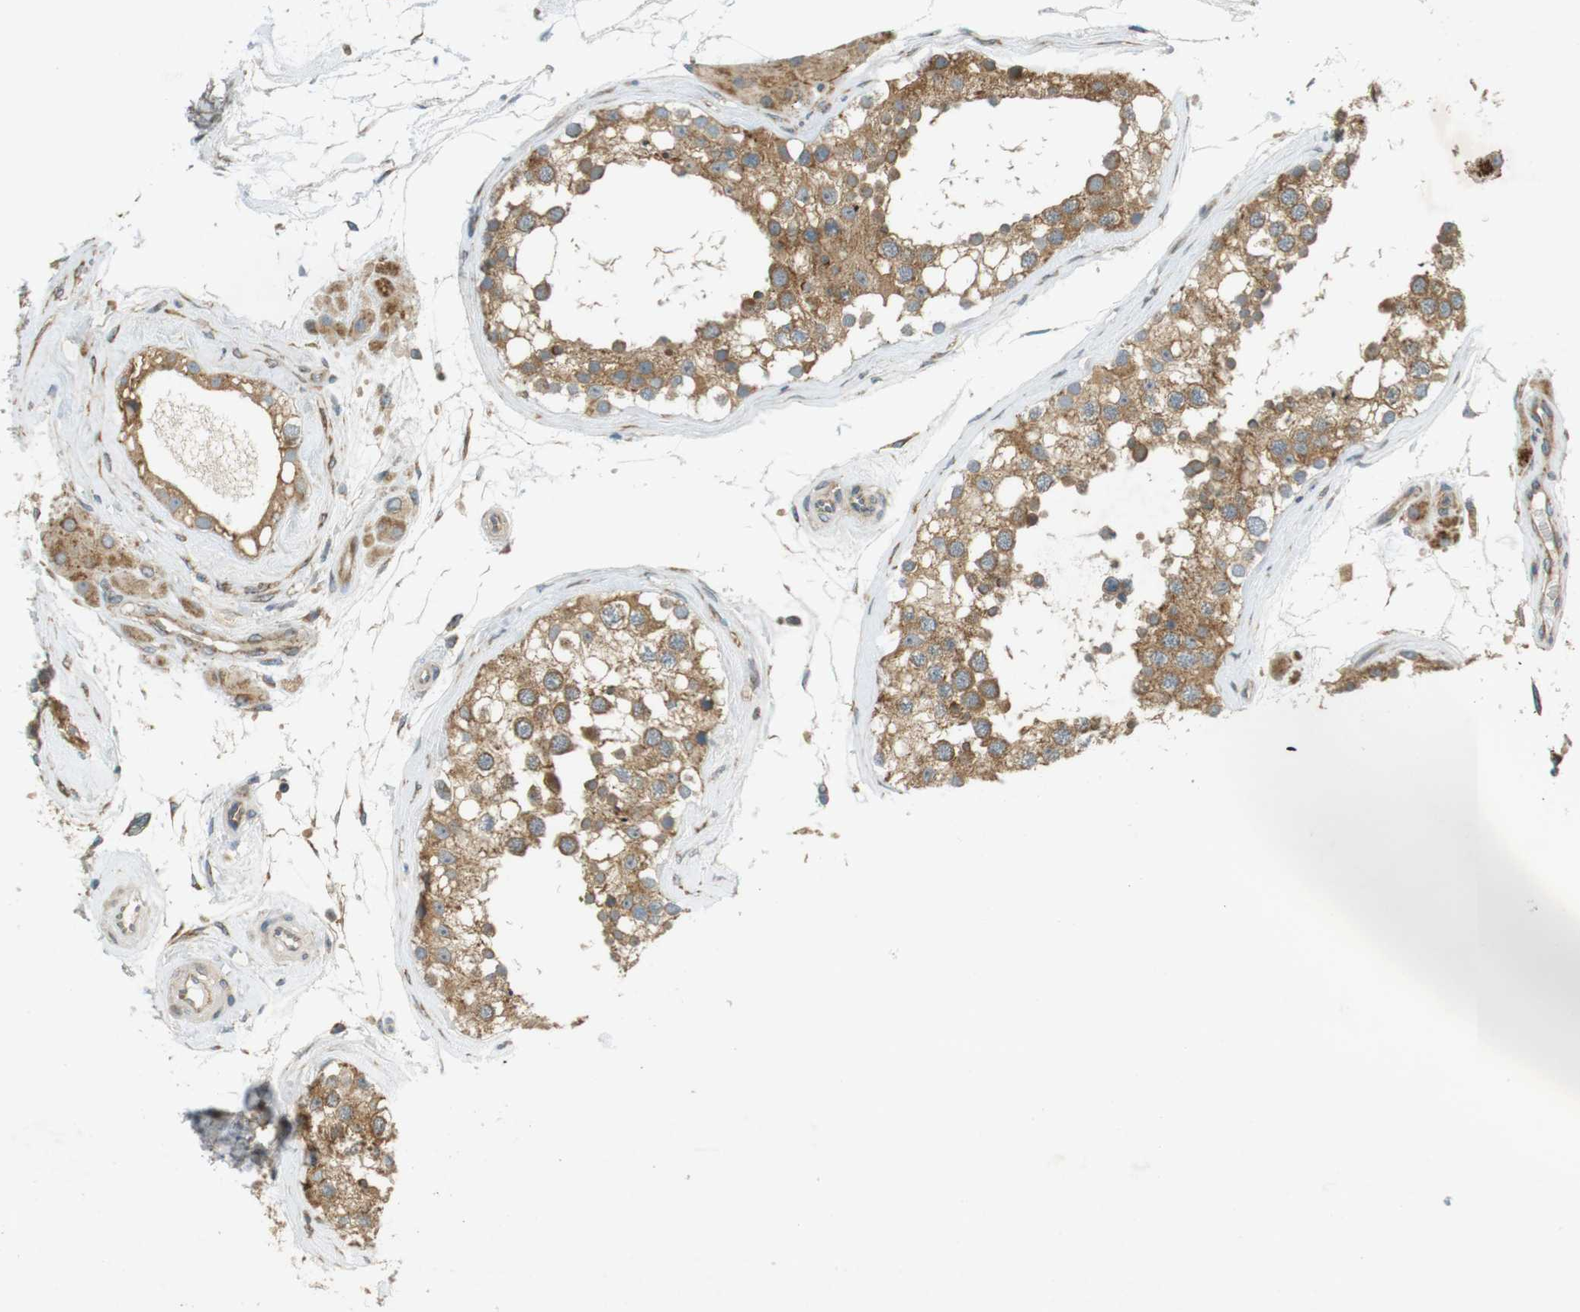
{"staining": {"intensity": "moderate", "quantity": ">75%", "location": "cytoplasmic/membranous"}, "tissue": "testis", "cell_type": "Cells in seminiferous ducts", "image_type": "normal", "snomed": [{"axis": "morphology", "description": "Normal tissue, NOS"}, {"axis": "topography", "description": "Testis"}], "caption": "A high-resolution histopathology image shows IHC staining of normal testis, which shows moderate cytoplasmic/membranous expression in about >75% of cells in seminiferous ducts. (DAB IHC with brightfield microscopy, high magnification).", "gene": "SLC41A1", "patient": {"sex": "male", "age": 68}}